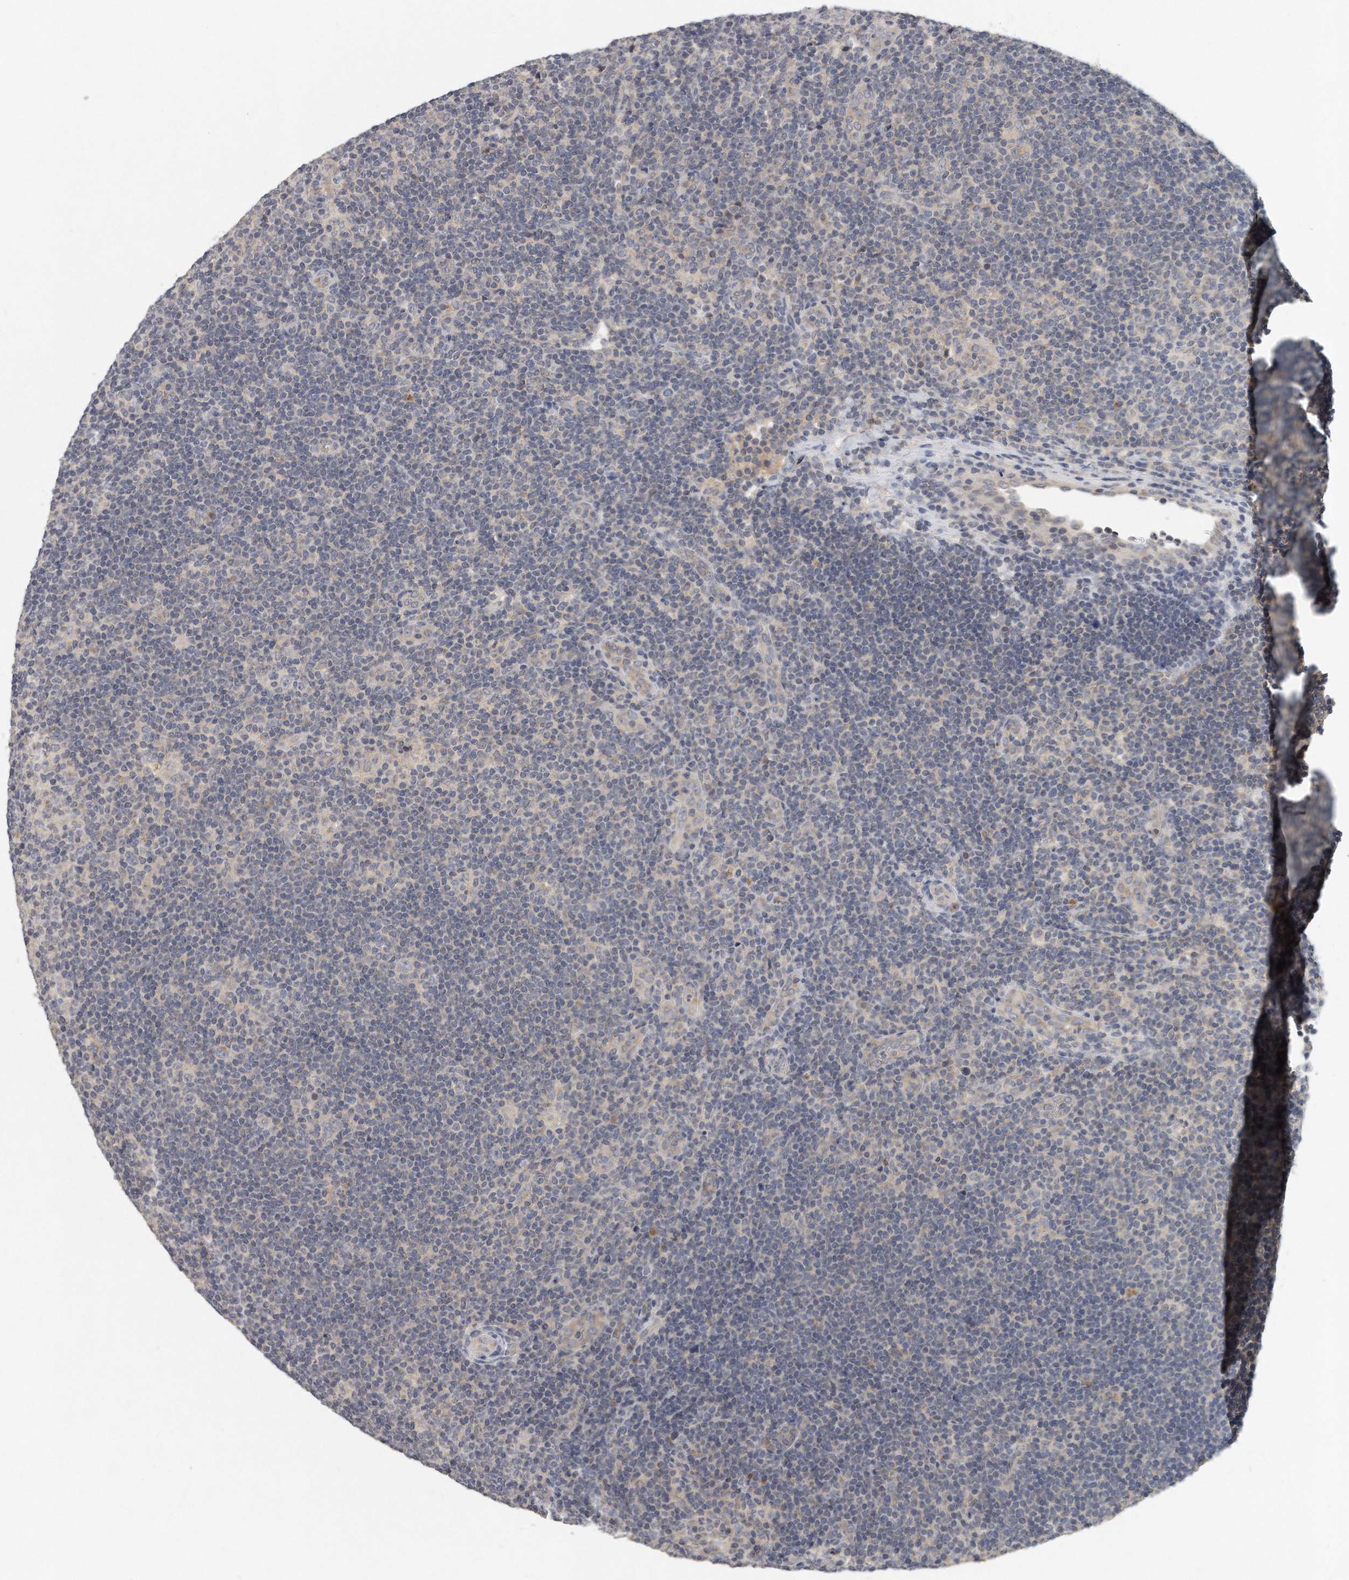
{"staining": {"intensity": "negative", "quantity": "none", "location": "none"}, "tissue": "lymphoma", "cell_type": "Tumor cells", "image_type": "cancer", "snomed": [{"axis": "morphology", "description": "Hodgkin's disease, NOS"}, {"axis": "topography", "description": "Lymph node"}], "caption": "This is an immunohistochemistry (IHC) photomicrograph of lymphoma. There is no staining in tumor cells.", "gene": "TRAPPC14", "patient": {"sex": "female", "age": 57}}